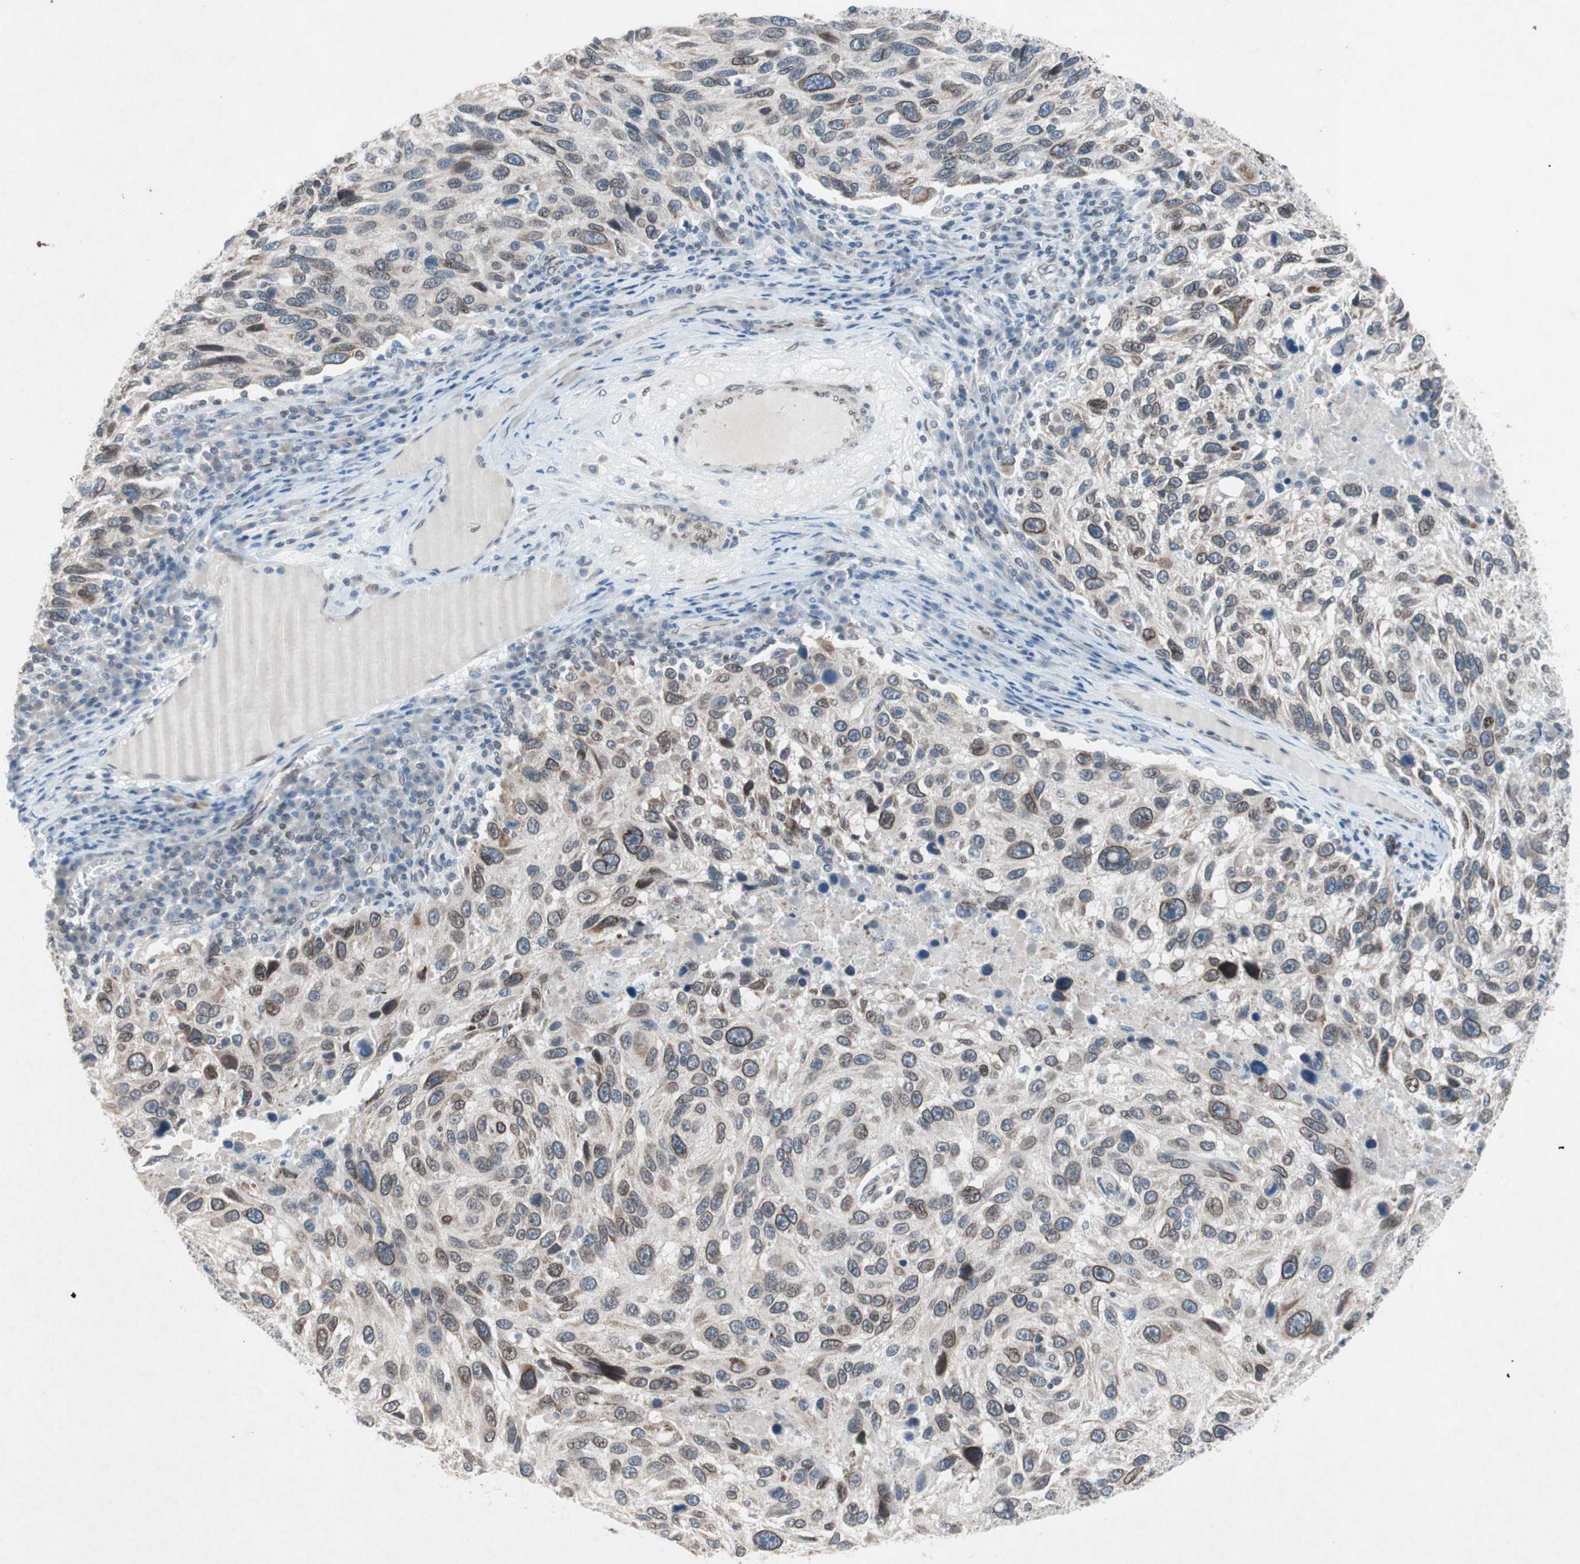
{"staining": {"intensity": "moderate", "quantity": ">75%", "location": "cytoplasmic/membranous,nuclear"}, "tissue": "melanoma", "cell_type": "Tumor cells", "image_type": "cancer", "snomed": [{"axis": "morphology", "description": "Malignant melanoma, NOS"}, {"axis": "topography", "description": "Skin"}], "caption": "Approximately >75% of tumor cells in human melanoma reveal moderate cytoplasmic/membranous and nuclear protein expression as visualized by brown immunohistochemical staining.", "gene": "ARNT2", "patient": {"sex": "male", "age": 53}}